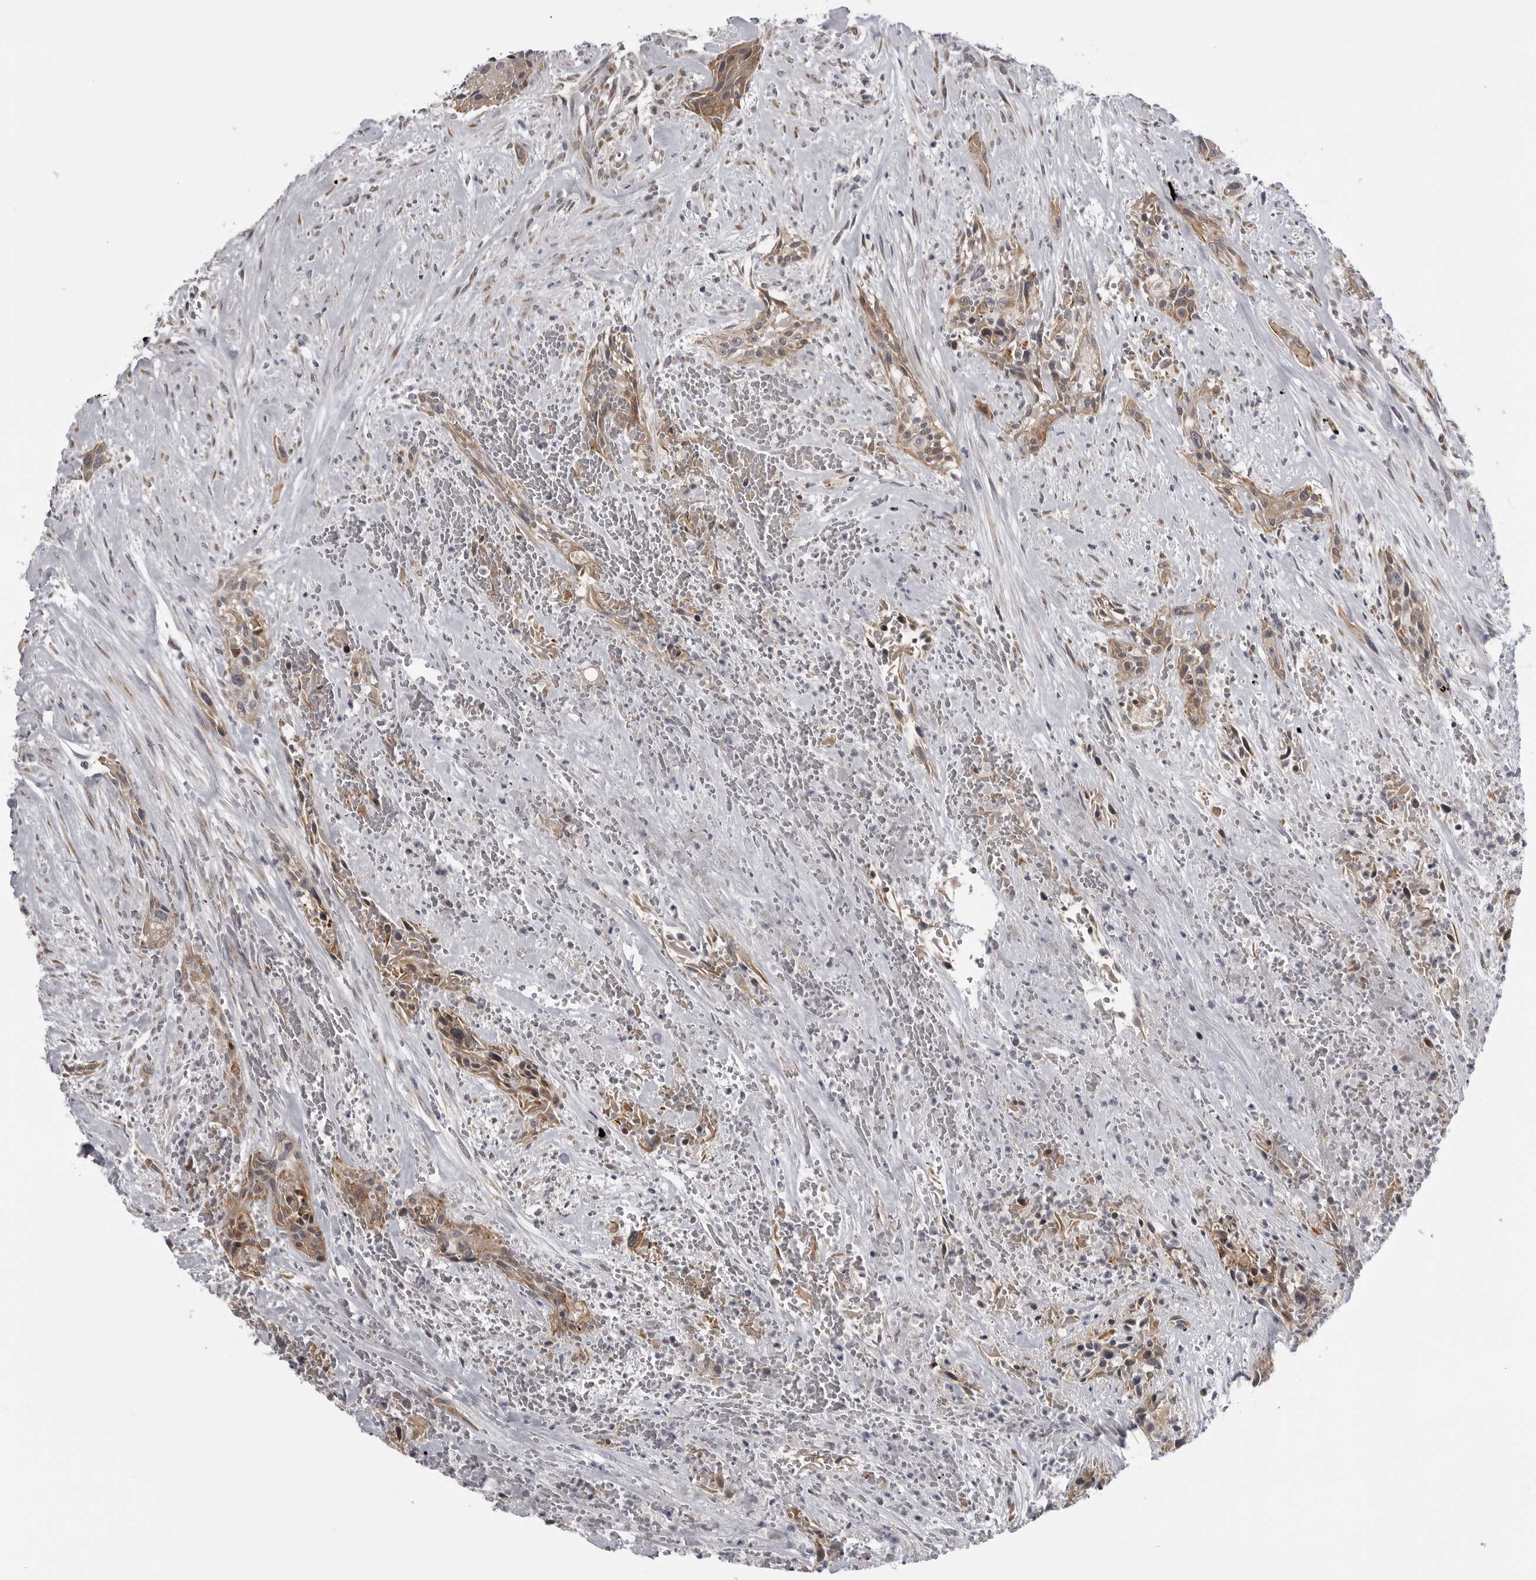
{"staining": {"intensity": "moderate", "quantity": ">75%", "location": "cytoplasmic/membranous"}, "tissue": "urothelial cancer", "cell_type": "Tumor cells", "image_type": "cancer", "snomed": [{"axis": "morphology", "description": "Urothelial carcinoma, High grade"}, {"axis": "topography", "description": "Urinary bladder"}], "caption": "High-magnification brightfield microscopy of urothelial carcinoma (high-grade) stained with DAB (3,3'-diaminobenzidine) (brown) and counterstained with hematoxylin (blue). tumor cells exhibit moderate cytoplasmic/membranous expression is seen in about>75% of cells.", "gene": "LRRC45", "patient": {"sex": "male", "age": 35}}